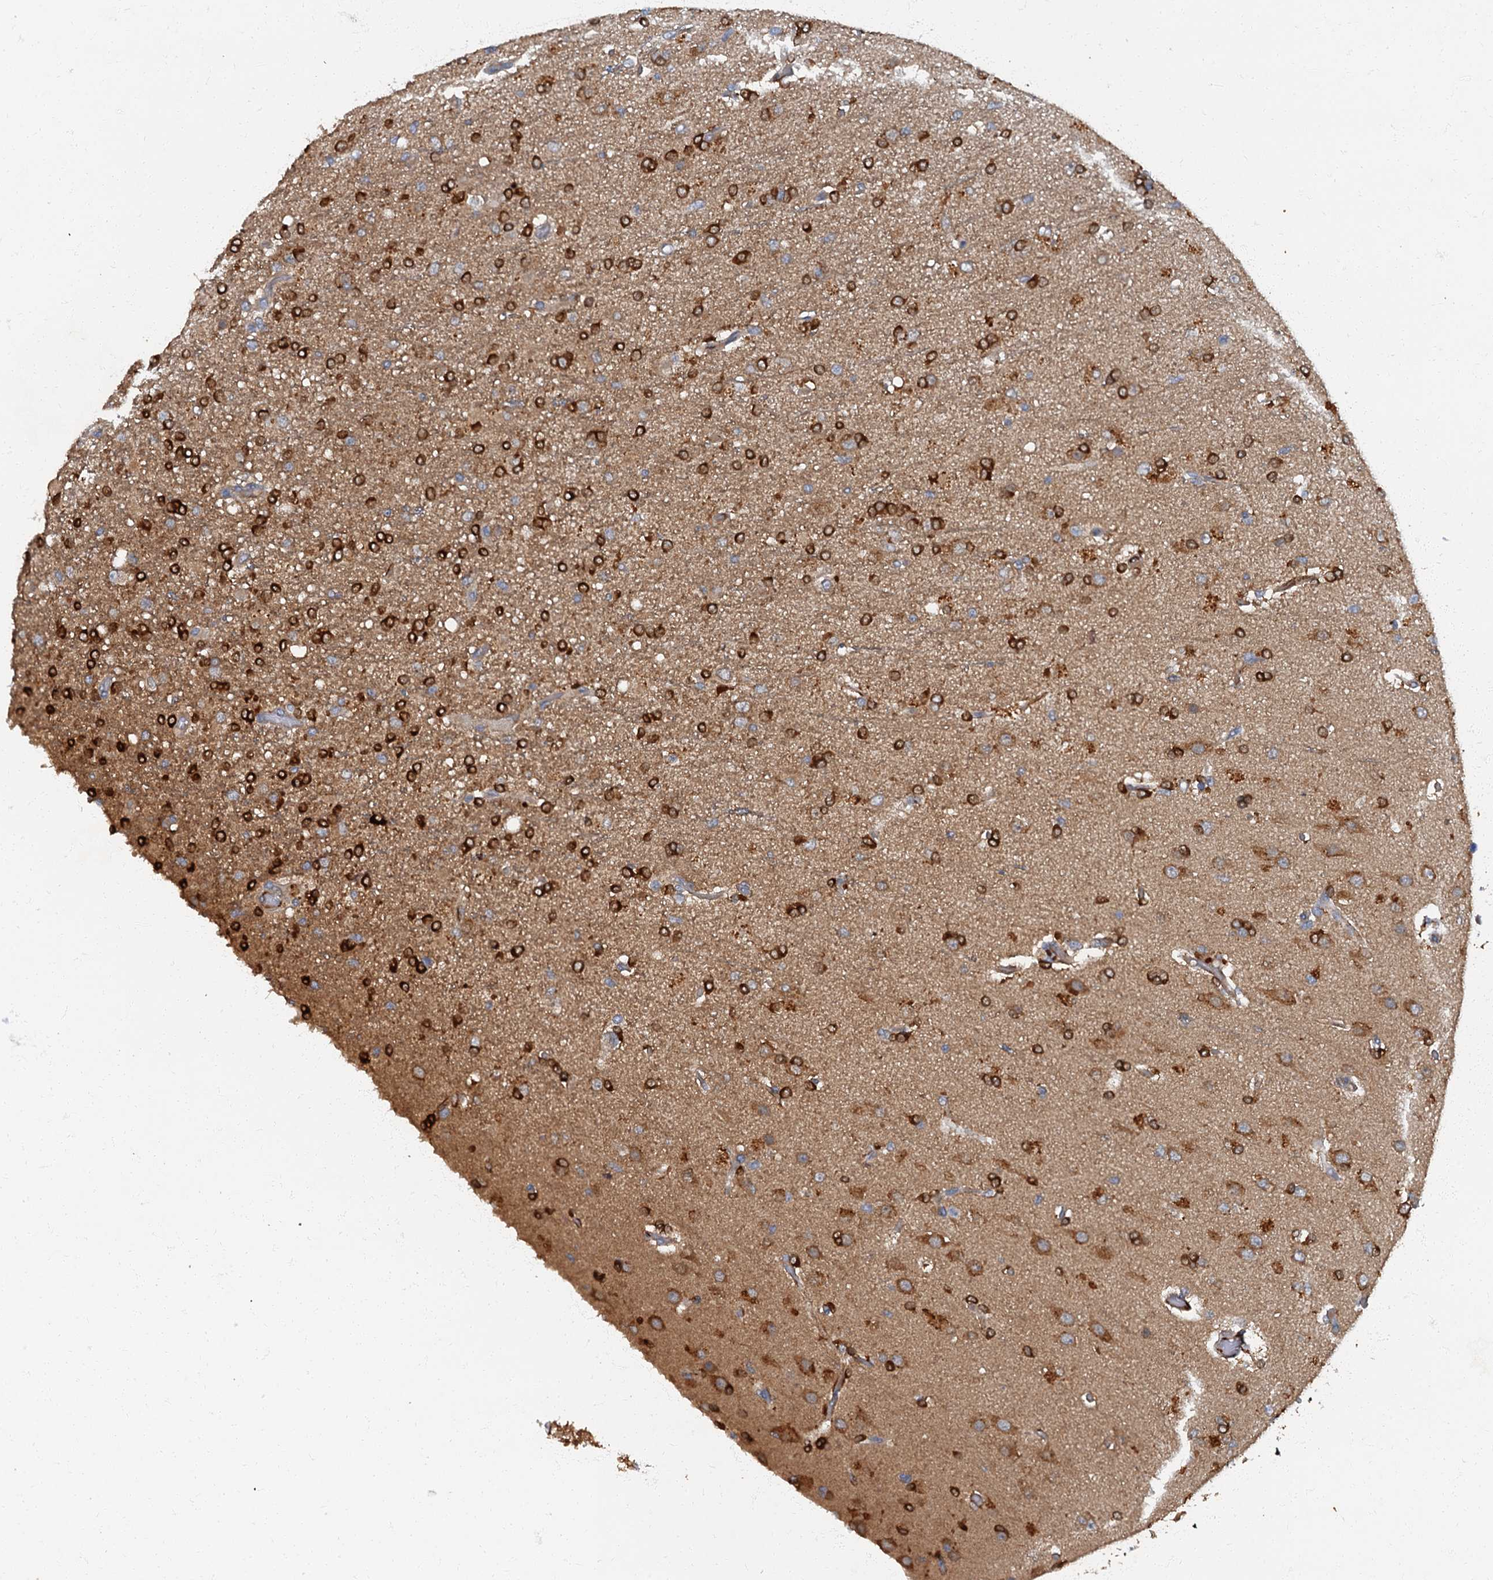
{"staining": {"intensity": "weak", "quantity": ">75%", "location": "cytoplasmic/membranous"}, "tissue": "glioma", "cell_type": "Tumor cells", "image_type": "cancer", "snomed": [{"axis": "morphology", "description": "Glioma, malignant, High grade"}, {"axis": "topography", "description": "Brain"}], "caption": "The histopathology image exhibits immunohistochemical staining of high-grade glioma (malignant). There is weak cytoplasmic/membranous positivity is present in about >75% of tumor cells.", "gene": "ARL11", "patient": {"sex": "female", "age": 74}}